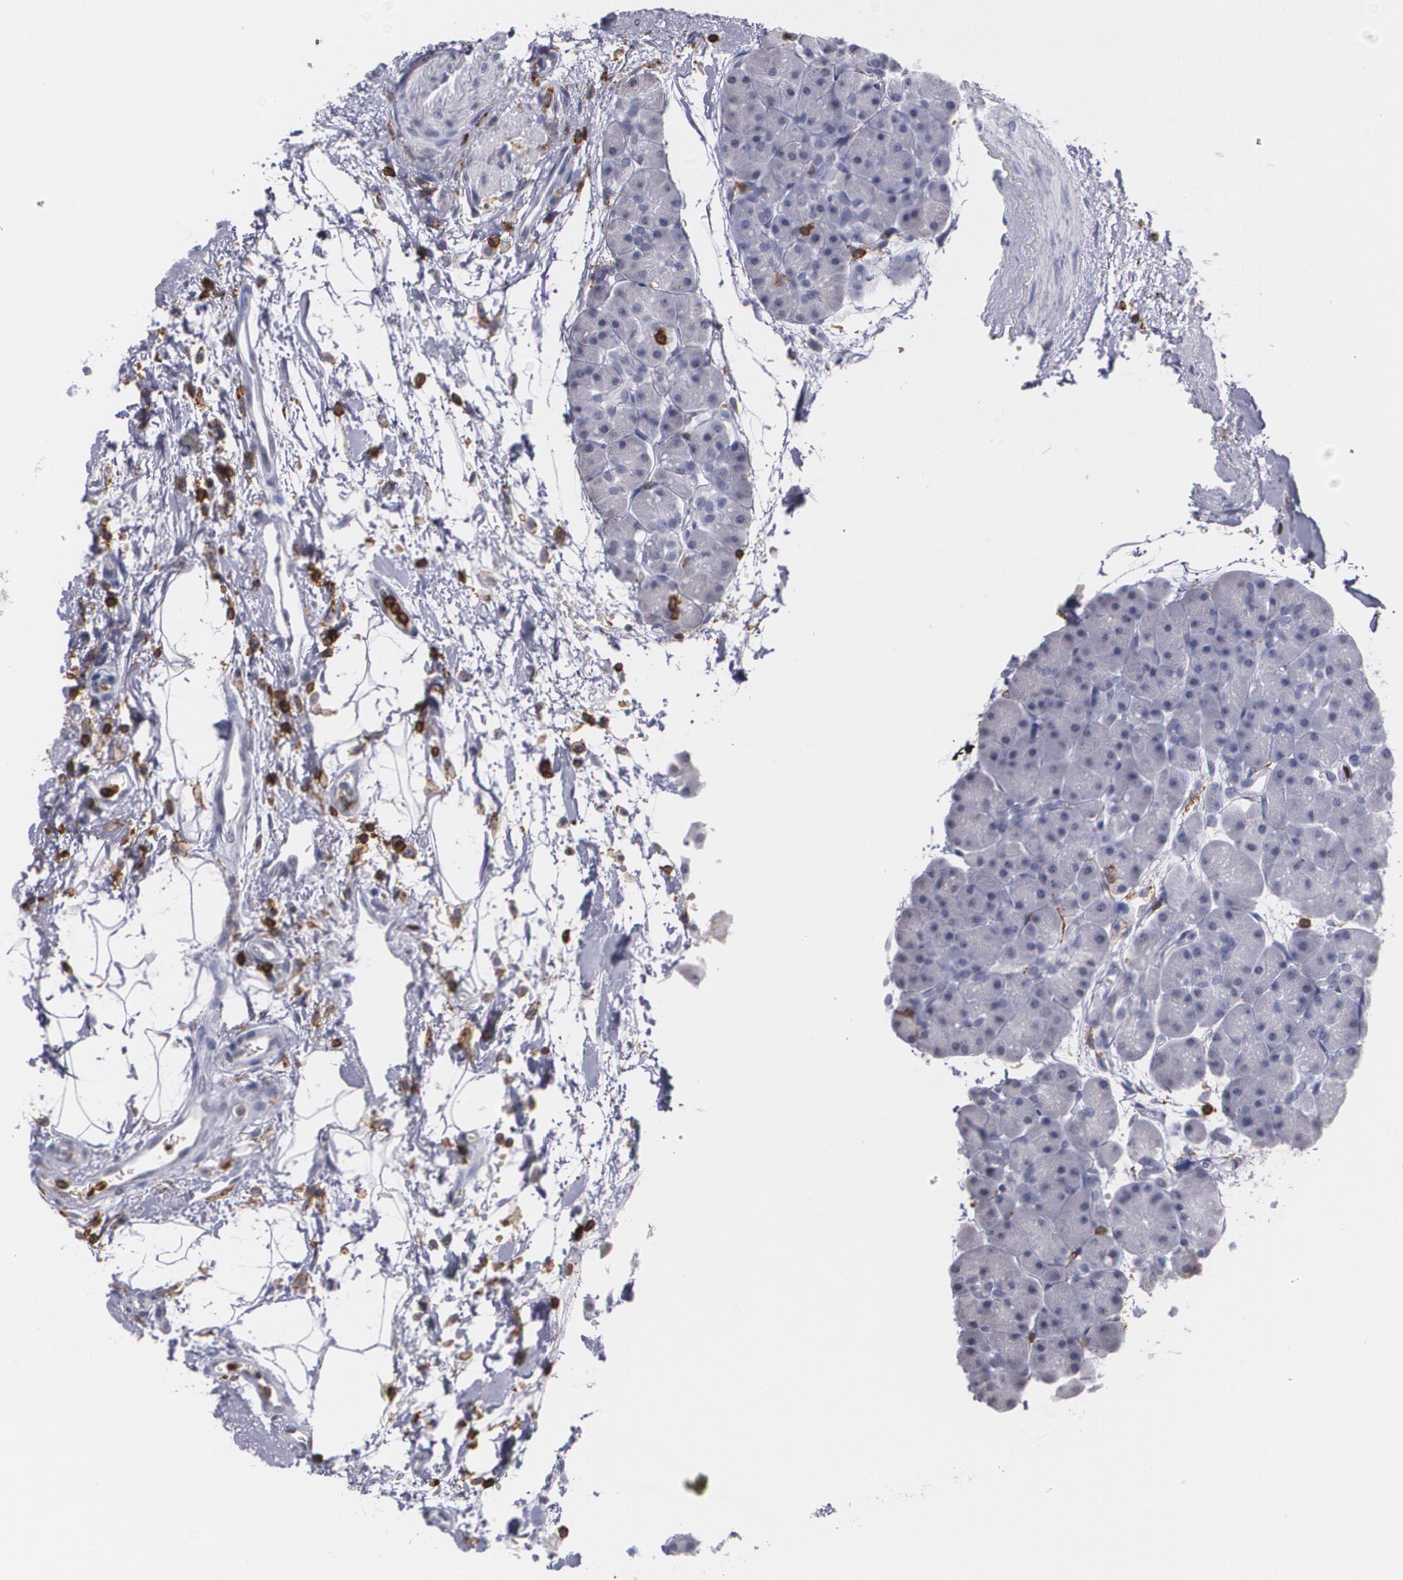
{"staining": {"intensity": "negative", "quantity": "none", "location": "none"}, "tissue": "pancreas", "cell_type": "Exocrine glandular cells", "image_type": "normal", "snomed": [{"axis": "morphology", "description": "Normal tissue, NOS"}, {"axis": "topography", "description": "Pancreas"}], "caption": "There is no significant staining in exocrine glandular cells of pancreas. Brightfield microscopy of immunohistochemistry (IHC) stained with DAB (brown) and hematoxylin (blue), captured at high magnification.", "gene": "PTPRC", "patient": {"sex": "male", "age": 66}}